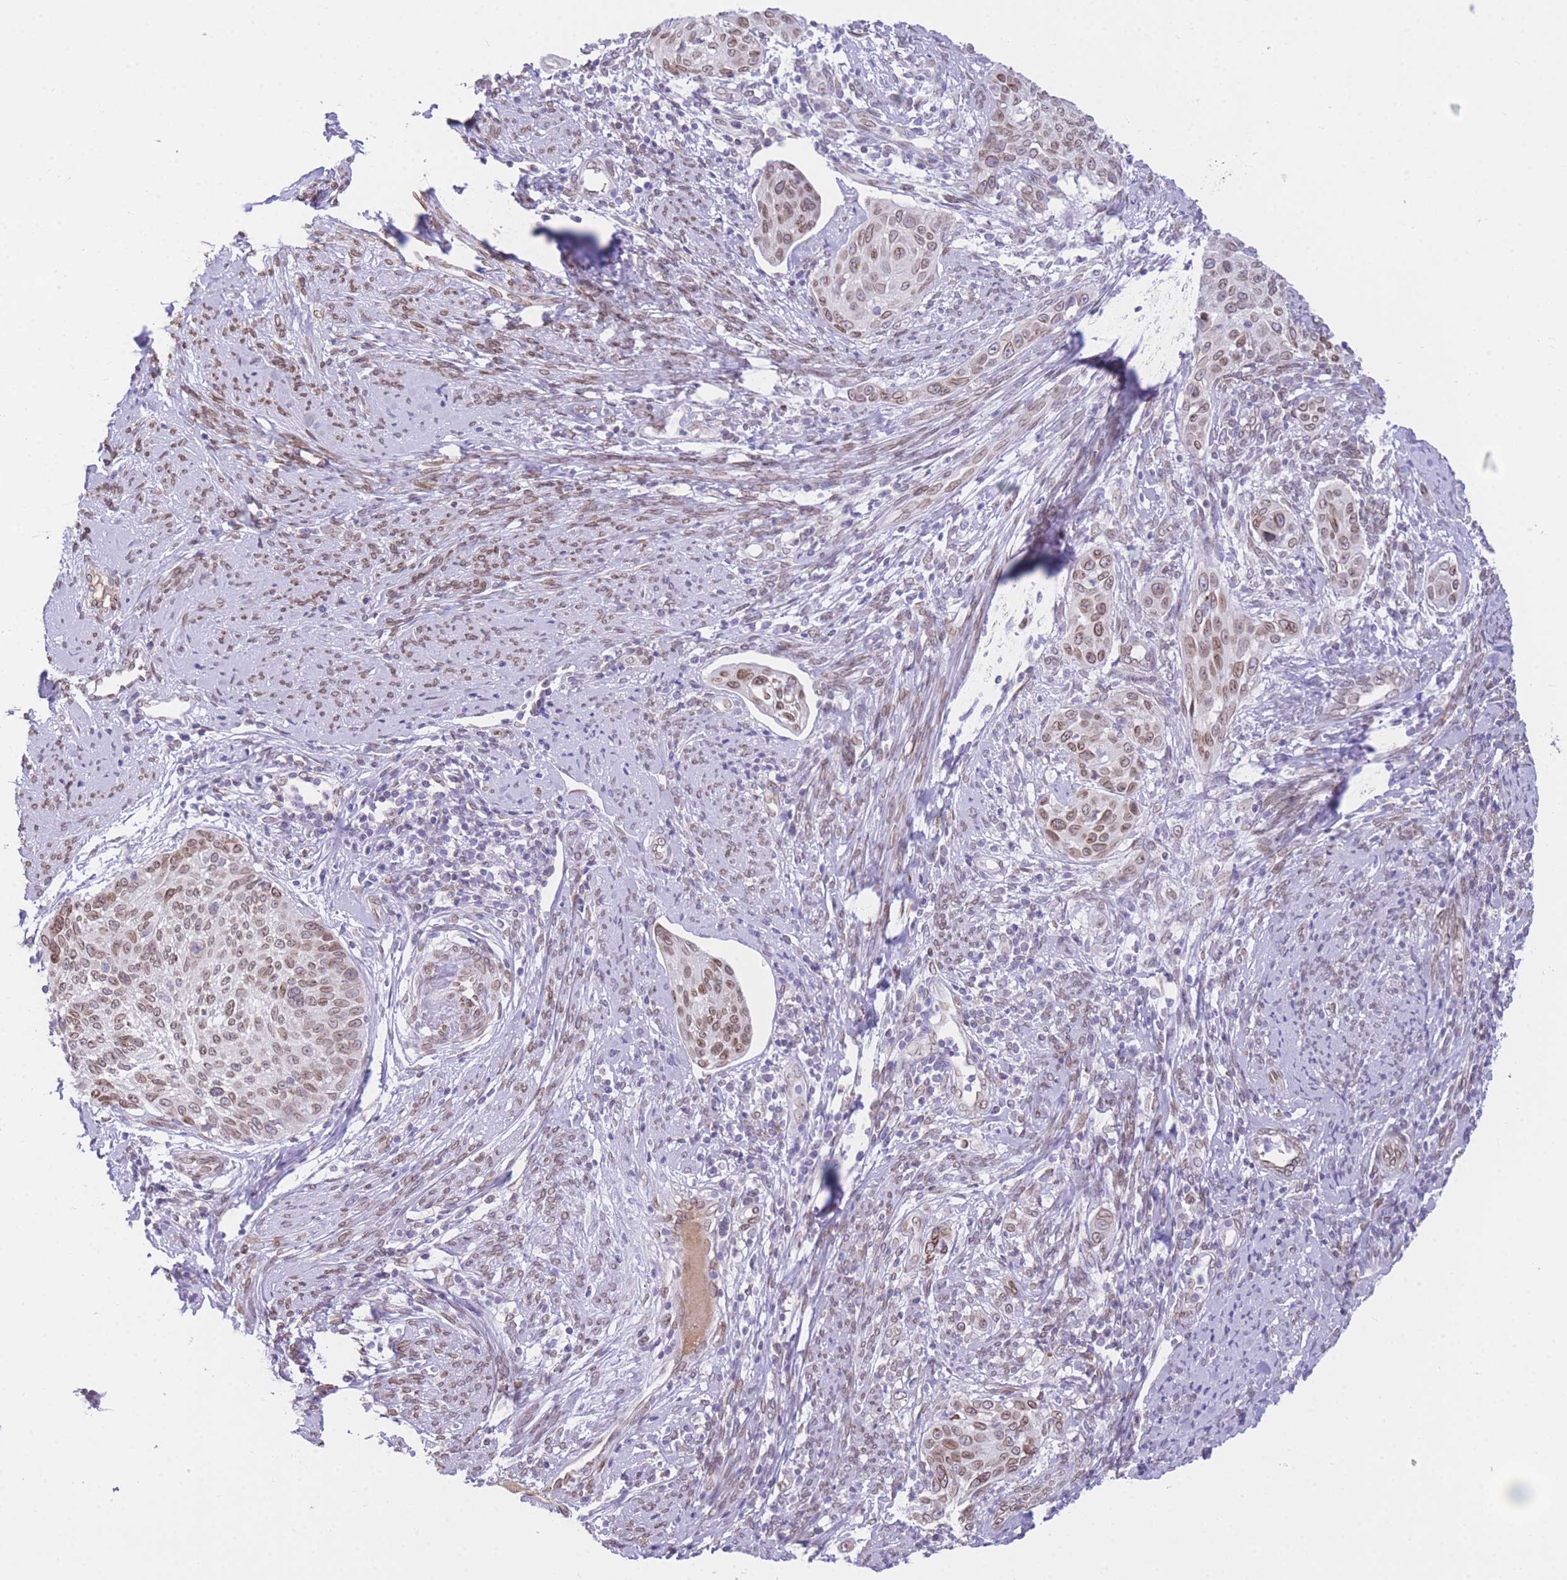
{"staining": {"intensity": "moderate", "quantity": ">75%", "location": "cytoplasmic/membranous,nuclear"}, "tissue": "cervical cancer", "cell_type": "Tumor cells", "image_type": "cancer", "snomed": [{"axis": "morphology", "description": "Squamous cell carcinoma, NOS"}, {"axis": "topography", "description": "Cervix"}], "caption": "A brown stain shows moderate cytoplasmic/membranous and nuclear staining of a protein in cervical squamous cell carcinoma tumor cells.", "gene": "OR10AD1", "patient": {"sex": "female", "age": 70}}